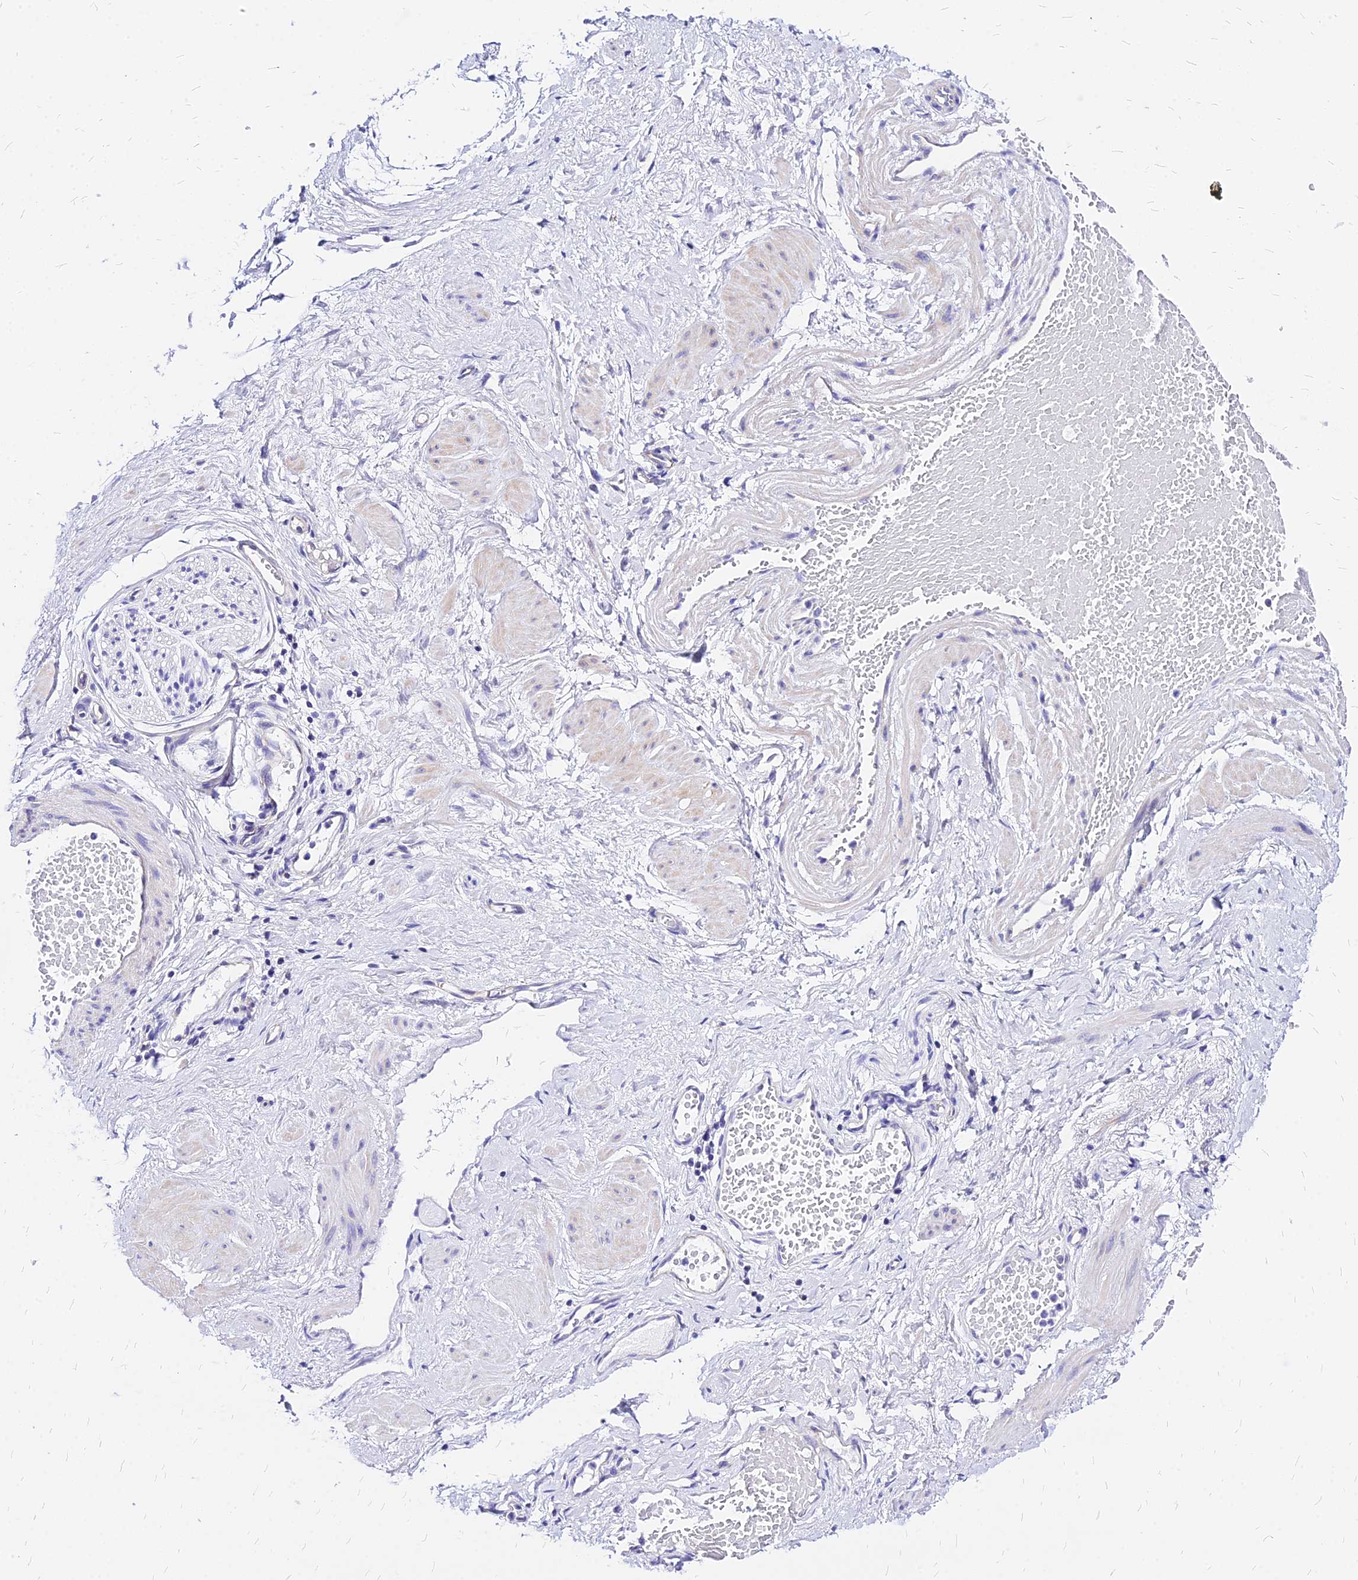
{"staining": {"intensity": "weak", "quantity": "<25%", "location": "cytoplasmic/membranous"}, "tissue": "adipose tissue", "cell_type": "Adipocytes", "image_type": "normal", "snomed": [{"axis": "morphology", "description": "Normal tissue, NOS"}, {"axis": "topography", "description": "Soft tissue"}, {"axis": "topography", "description": "Vascular tissue"}], "caption": "Photomicrograph shows no significant protein staining in adipocytes of unremarkable adipose tissue. (DAB (3,3'-diaminobenzidine) immunohistochemistry (IHC), high magnification).", "gene": "RPL19", "patient": {"sex": "female", "age": 35}}